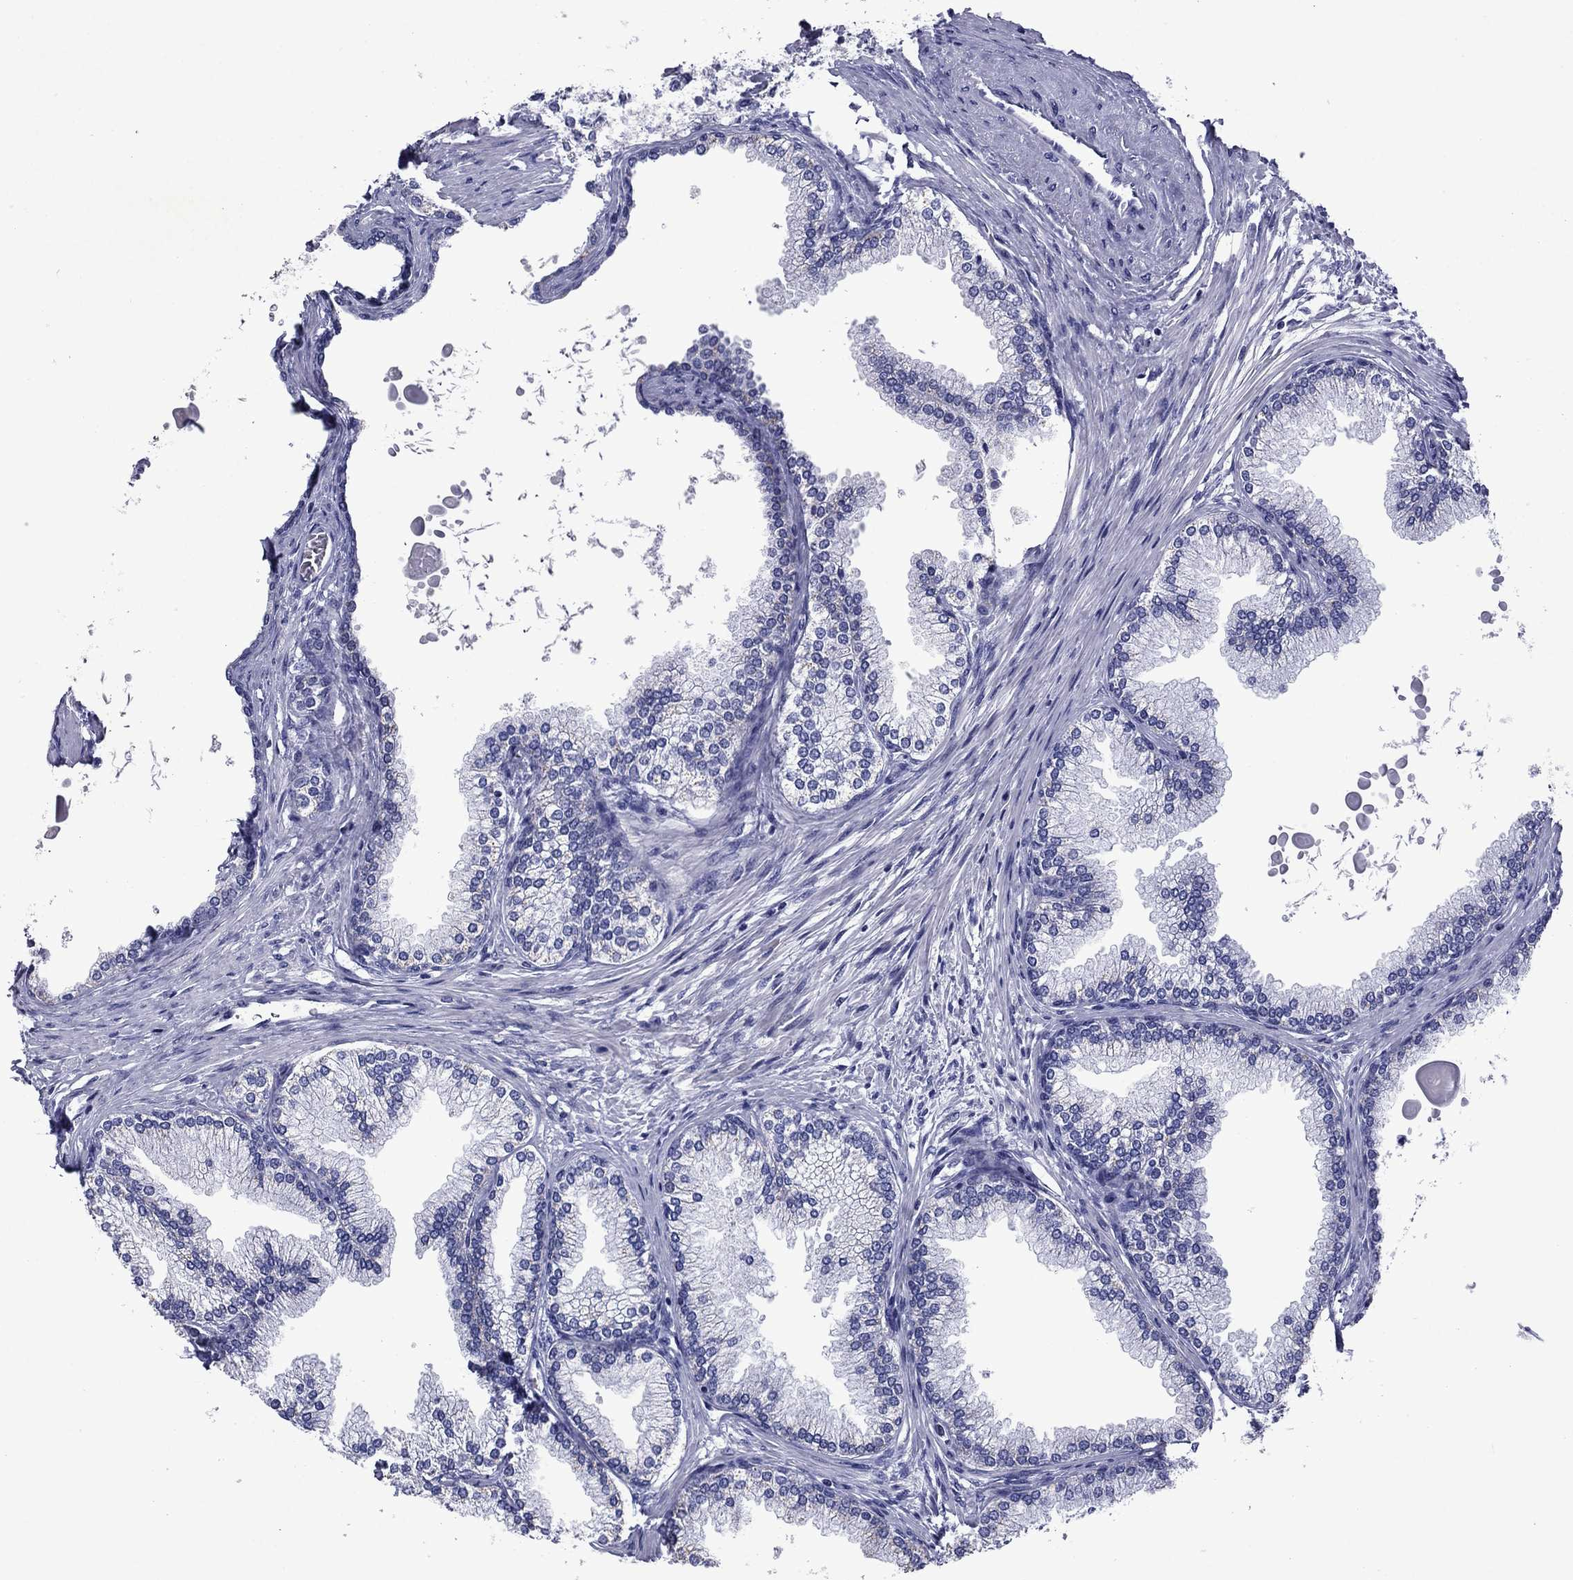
{"staining": {"intensity": "negative", "quantity": "none", "location": "none"}, "tissue": "prostate", "cell_type": "Glandular cells", "image_type": "normal", "snomed": [{"axis": "morphology", "description": "Normal tissue, NOS"}, {"axis": "topography", "description": "Prostate"}], "caption": "This is an immunohistochemistry (IHC) micrograph of benign prostate. There is no positivity in glandular cells.", "gene": "PIWIL1", "patient": {"sex": "male", "age": 72}}